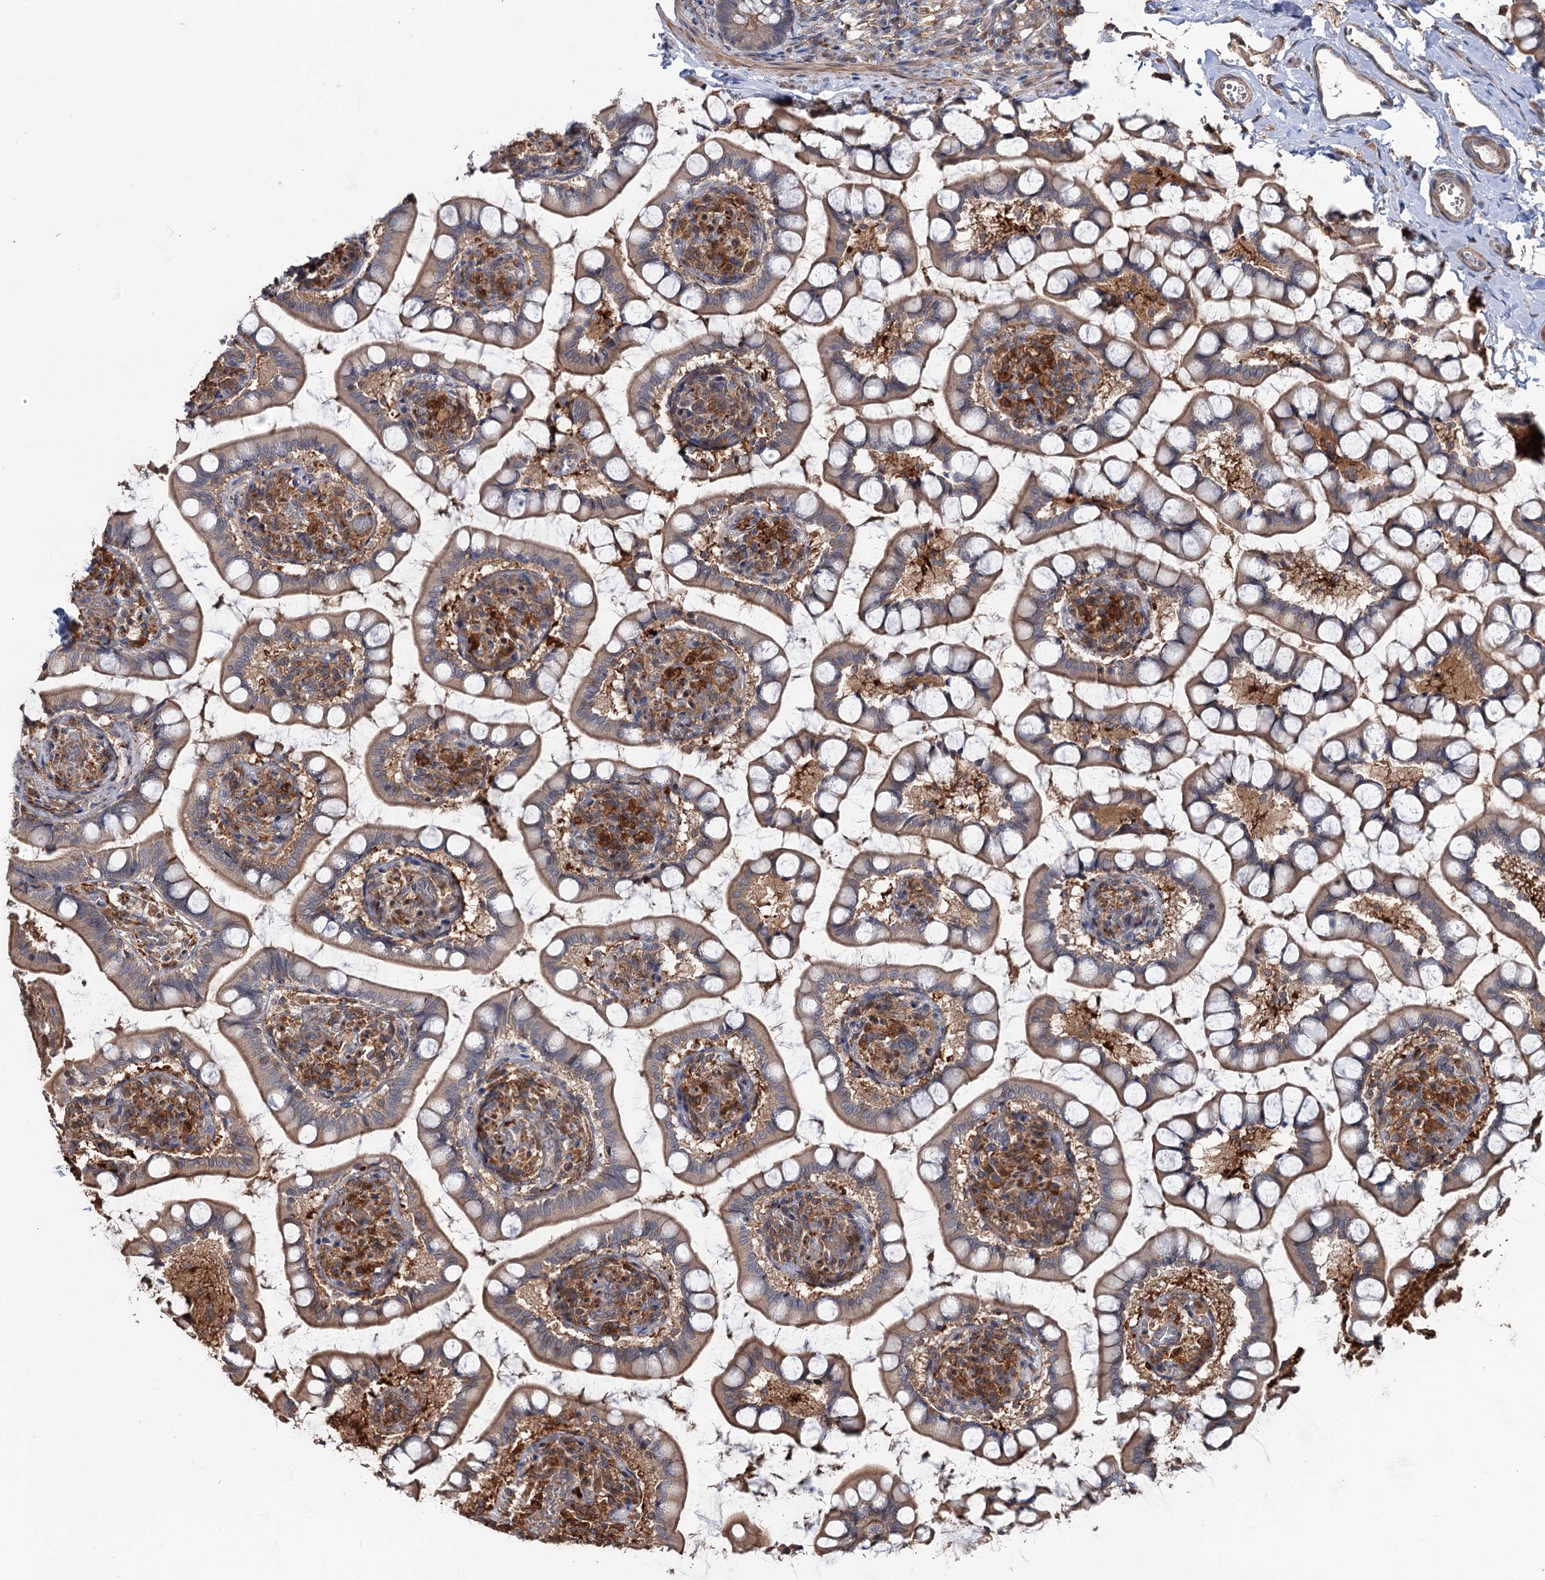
{"staining": {"intensity": "moderate", "quantity": ">75%", "location": "cytoplasmic/membranous"}, "tissue": "small intestine", "cell_type": "Glandular cells", "image_type": "normal", "snomed": [{"axis": "morphology", "description": "Normal tissue, NOS"}, {"axis": "topography", "description": "Small intestine"}], "caption": "About >75% of glandular cells in benign small intestine exhibit moderate cytoplasmic/membranous protein staining as visualized by brown immunohistochemical staining.", "gene": "GRIP1", "patient": {"sex": "male", "age": 52}}